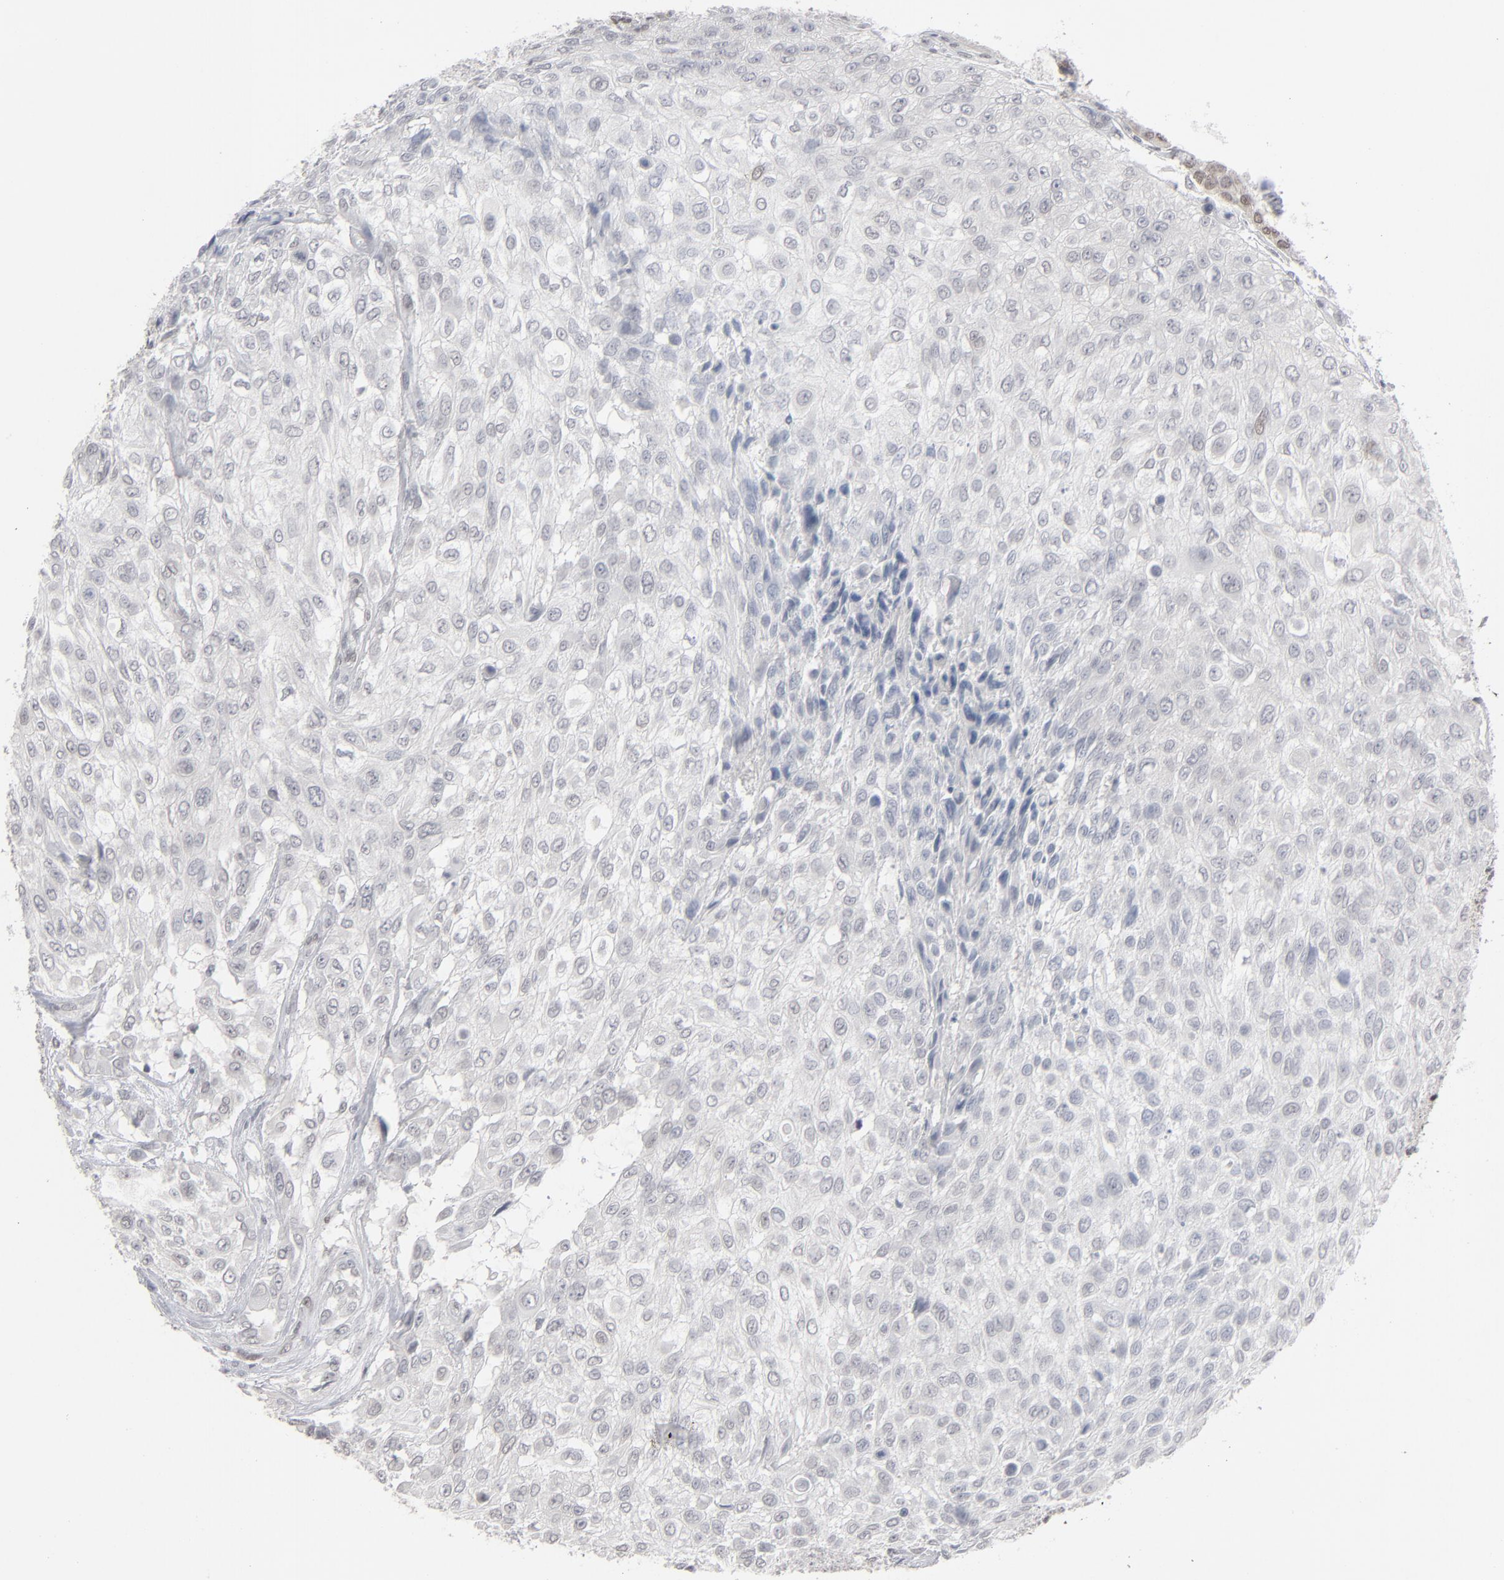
{"staining": {"intensity": "negative", "quantity": "none", "location": "none"}, "tissue": "urothelial cancer", "cell_type": "Tumor cells", "image_type": "cancer", "snomed": [{"axis": "morphology", "description": "Urothelial carcinoma, High grade"}, {"axis": "topography", "description": "Urinary bladder"}], "caption": "High magnification brightfield microscopy of high-grade urothelial carcinoma stained with DAB (brown) and counterstained with hematoxylin (blue): tumor cells show no significant positivity.", "gene": "IRF9", "patient": {"sex": "male", "age": 57}}